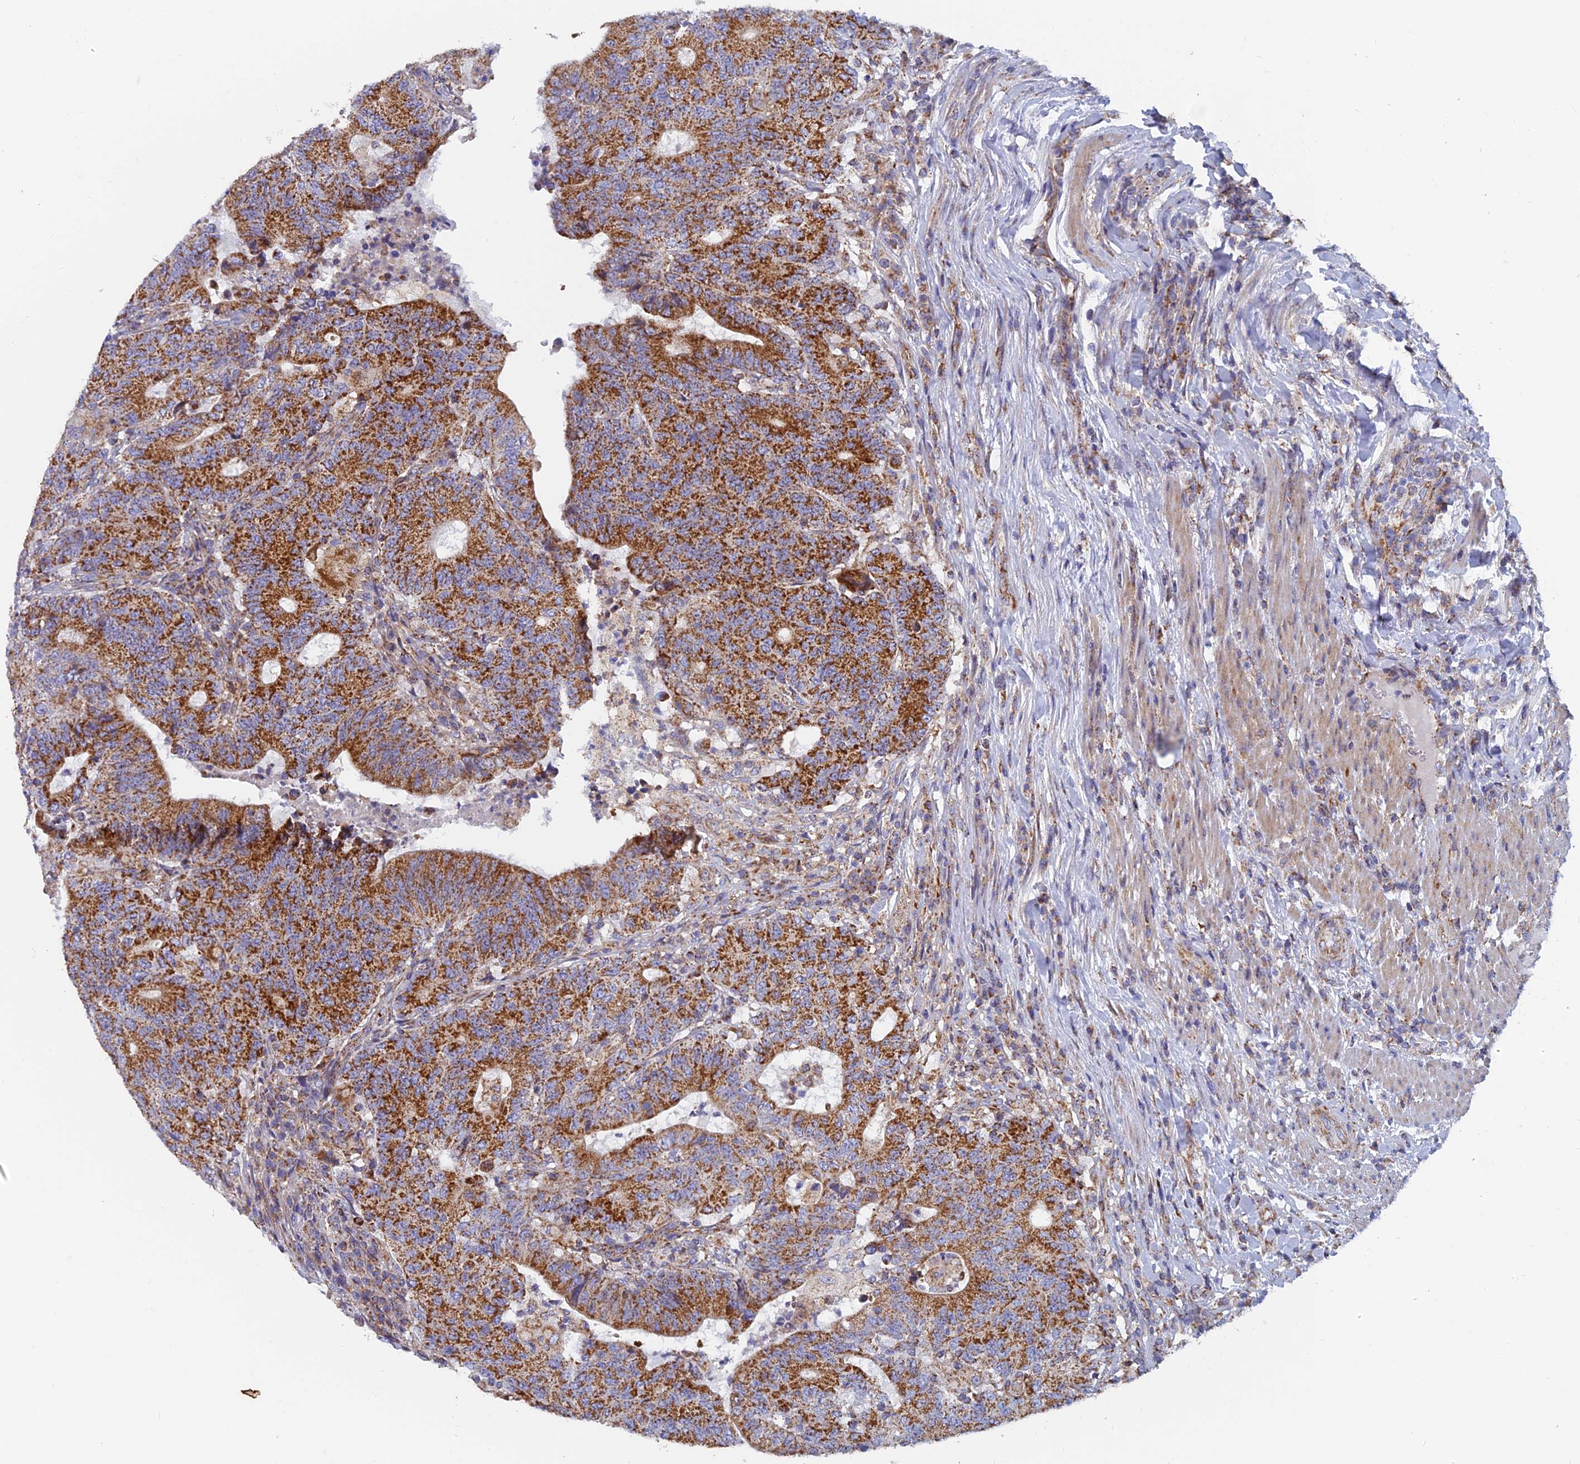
{"staining": {"intensity": "strong", "quantity": ">75%", "location": "cytoplasmic/membranous"}, "tissue": "colorectal cancer", "cell_type": "Tumor cells", "image_type": "cancer", "snomed": [{"axis": "morphology", "description": "Adenocarcinoma, NOS"}, {"axis": "topography", "description": "Colon"}], "caption": "Colorectal adenocarcinoma was stained to show a protein in brown. There is high levels of strong cytoplasmic/membranous positivity in approximately >75% of tumor cells. (Brightfield microscopy of DAB IHC at high magnification).", "gene": "MRPS9", "patient": {"sex": "female", "age": 75}}